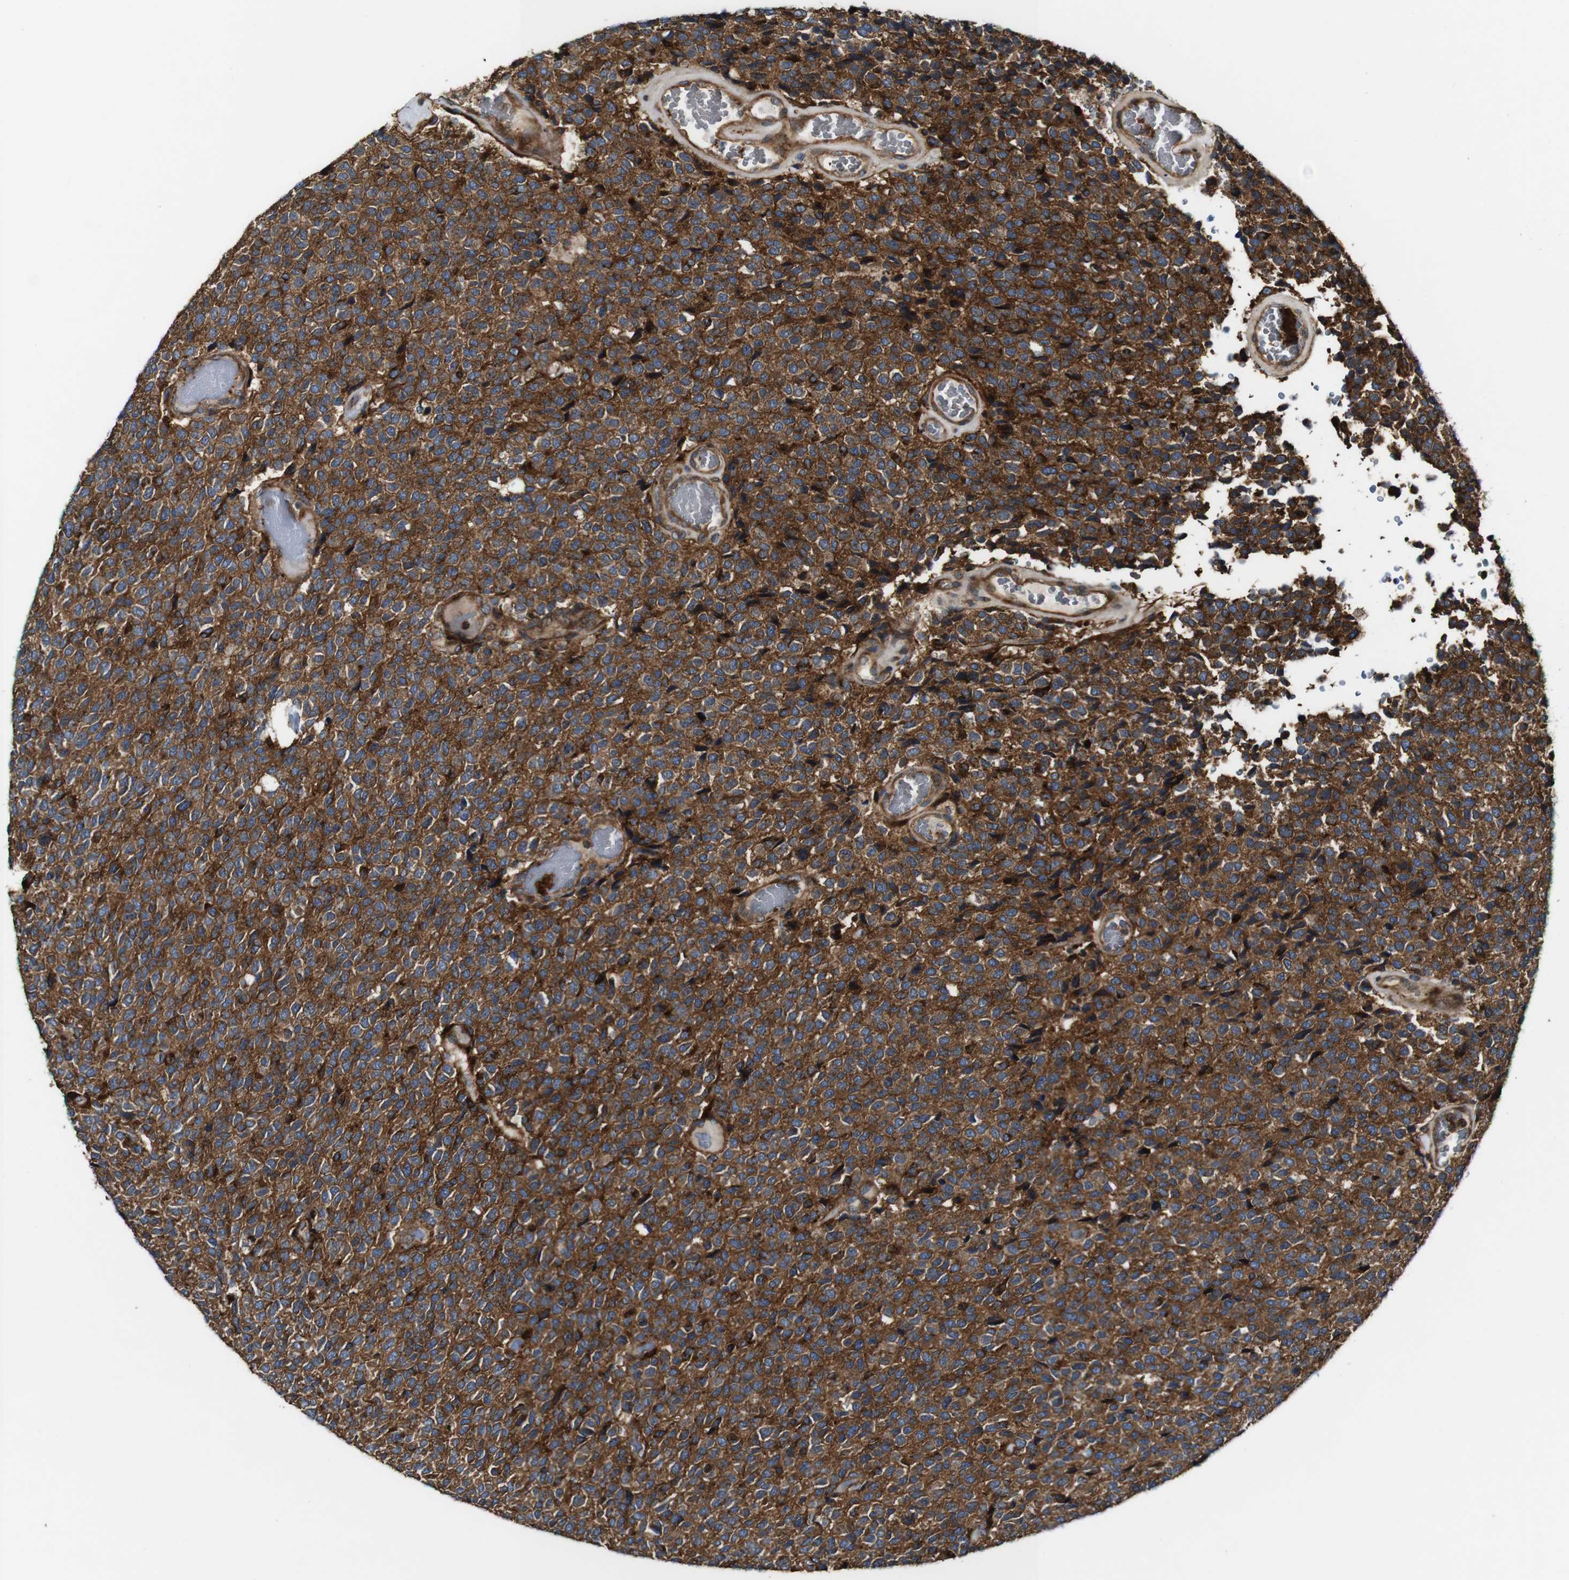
{"staining": {"intensity": "moderate", "quantity": ">75%", "location": "cytoplasmic/membranous"}, "tissue": "glioma", "cell_type": "Tumor cells", "image_type": "cancer", "snomed": [{"axis": "morphology", "description": "Glioma, malignant, High grade"}, {"axis": "topography", "description": "pancreas cauda"}], "caption": "Malignant glioma (high-grade) stained with DAB IHC shows medium levels of moderate cytoplasmic/membranous staining in approximately >75% of tumor cells.", "gene": "TNIK", "patient": {"sex": "male", "age": 60}}